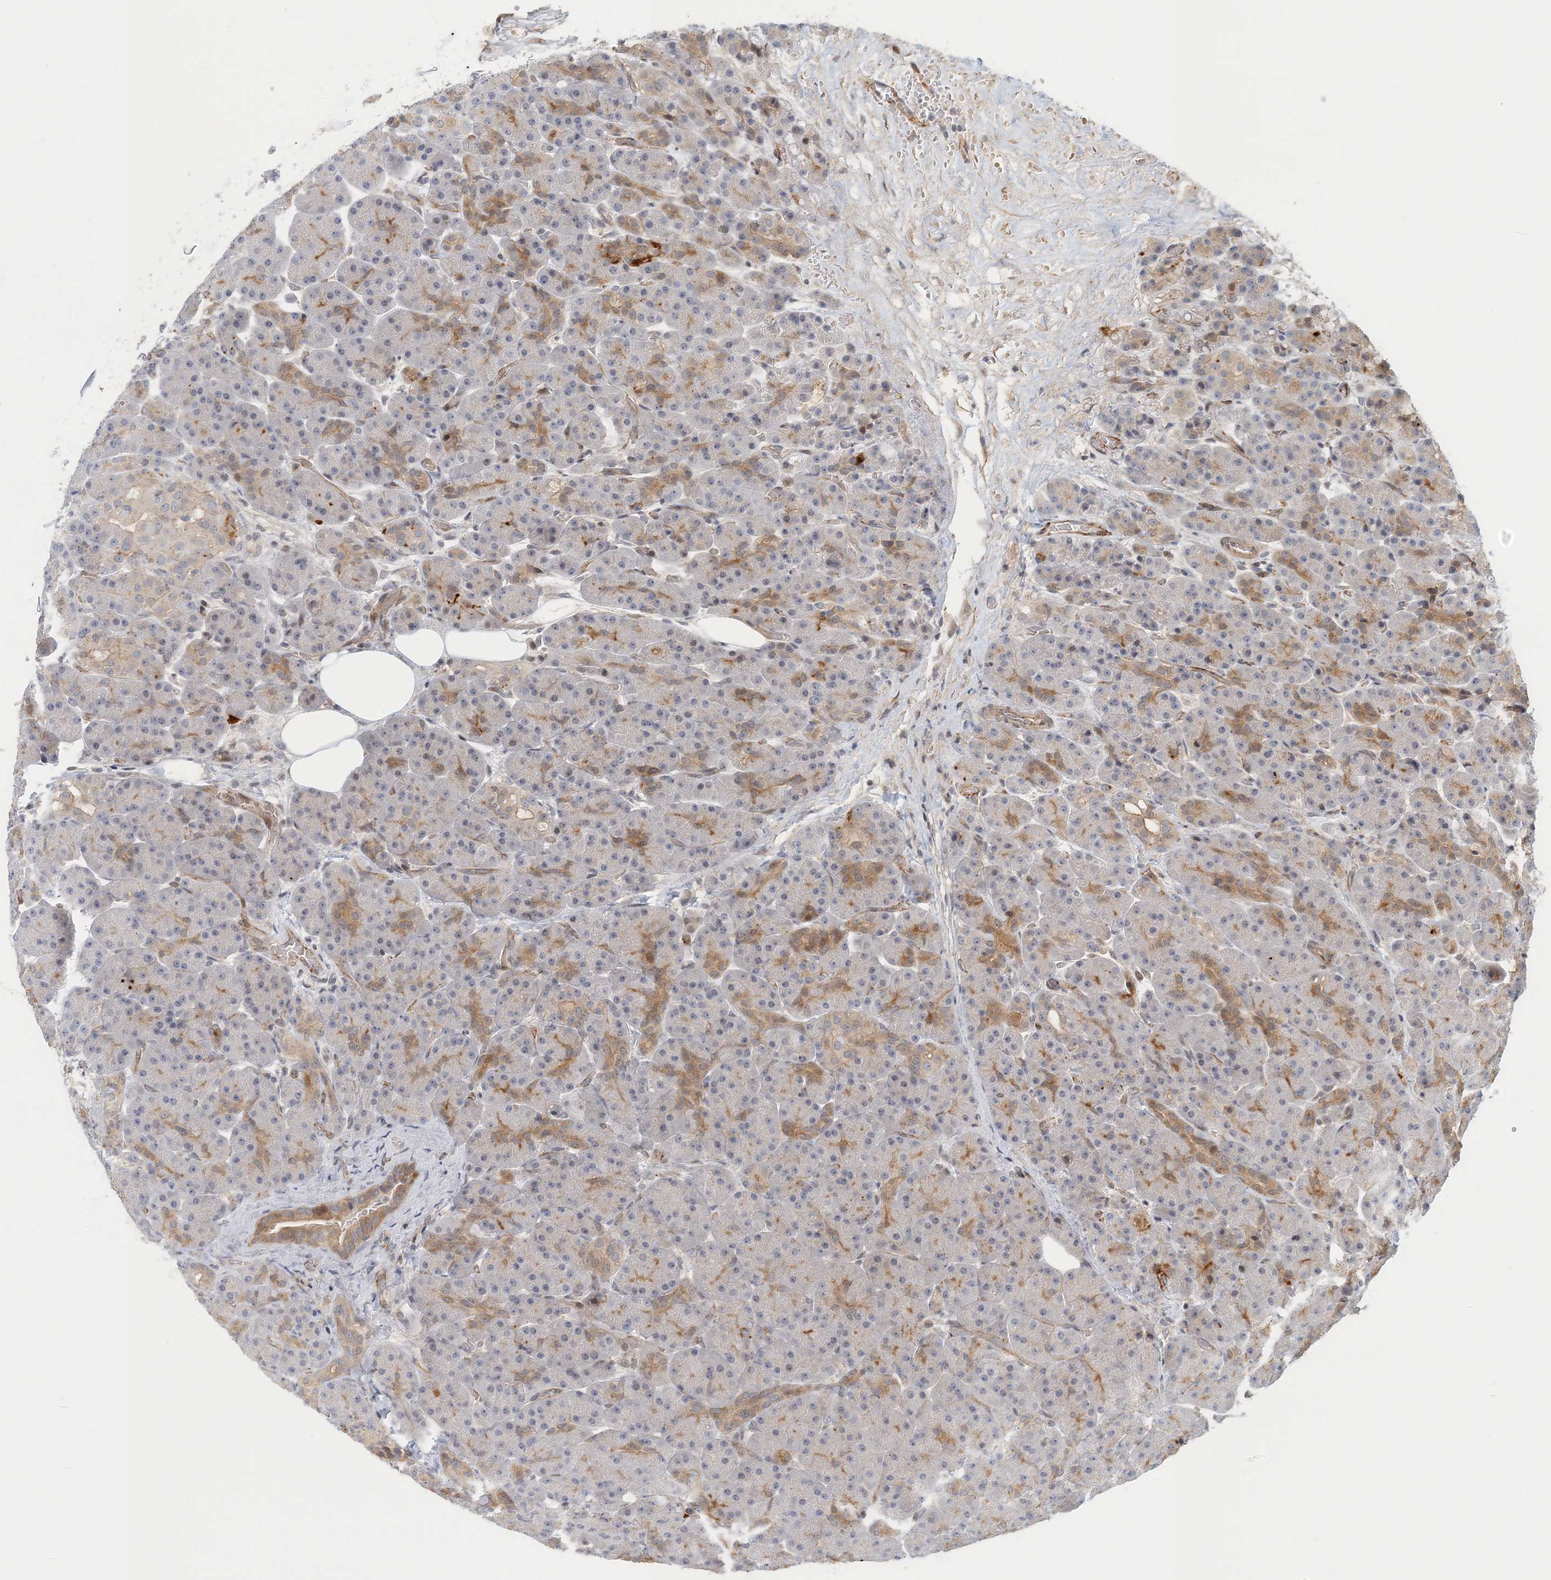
{"staining": {"intensity": "moderate", "quantity": "25%-75%", "location": "cytoplasmic/membranous"}, "tissue": "pancreas", "cell_type": "Exocrine glandular cells", "image_type": "normal", "snomed": [{"axis": "morphology", "description": "Normal tissue, NOS"}, {"axis": "topography", "description": "Pancreas"}], "caption": "Immunohistochemical staining of benign human pancreas shows medium levels of moderate cytoplasmic/membranous staining in about 25%-75% of exocrine glandular cells.", "gene": "MAPKBP1", "patient": {"sex": "male", "age": 63}}